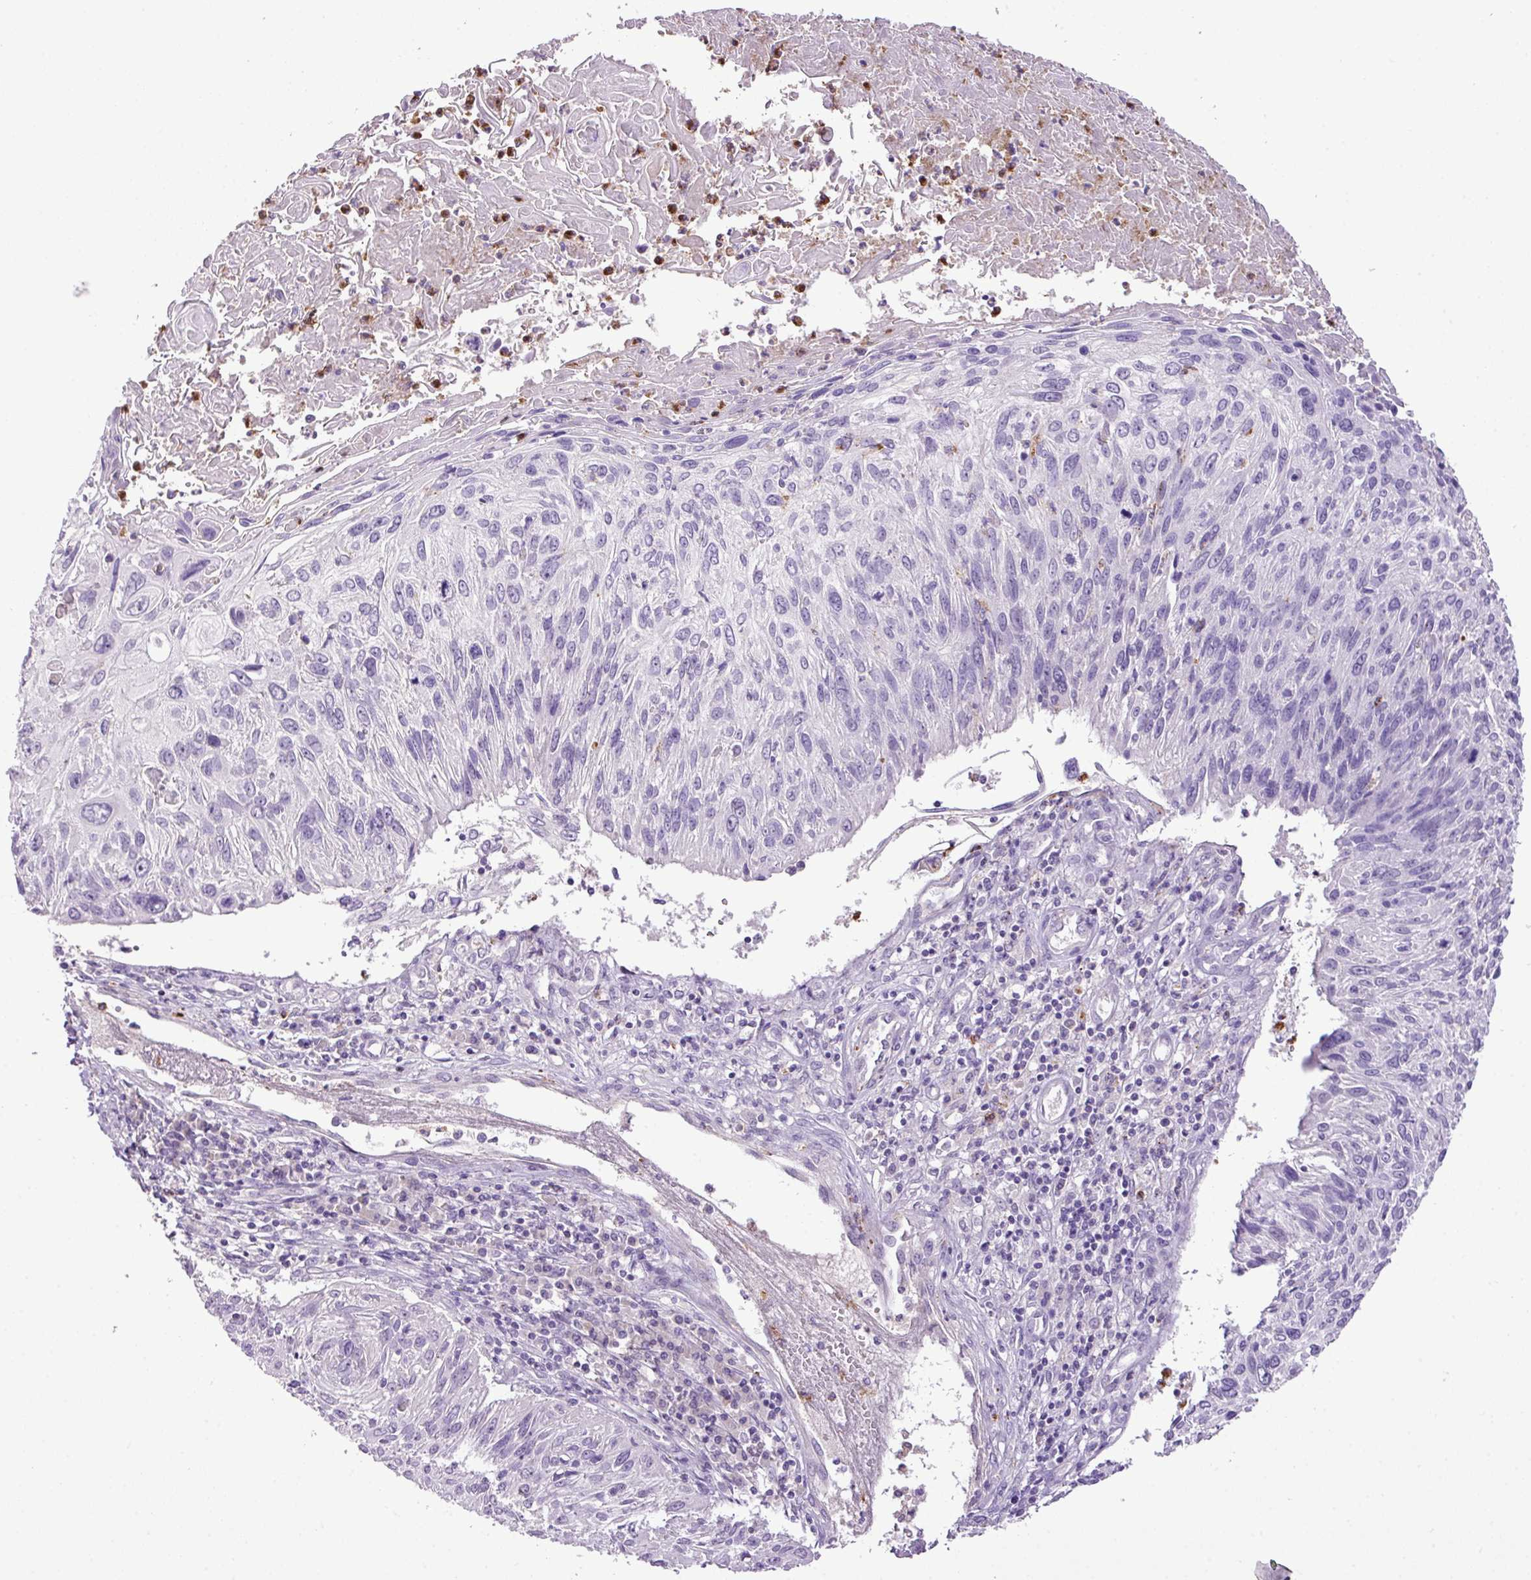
{"staining": {"intensity": "negative", "quantity": "none", "location": "none"}, "tissue": "cervical cancer", "cell_type": "Tumor cells", "image_type": "cancer", "snomed": [{"axis": "morphology", "description": "Squamous cell carcinoma, NOS"}, {"axis": "topography", "description": "Cervix"}], "caption": "This histopathology image is of cervical cancer (squamous cell carcinoma) stained with immunohistochemistry to label a protein in brown with the nuclei are counter-stained blue. There is no expression in tumor cells. The staining was performed using DAB to visualize the protein expression in brown, while the nuclei were stained in blue with hematoxylin (Magnification: 20x).", "gene": "HTR3E", "patient": {"sex": "female", "age": 51}}